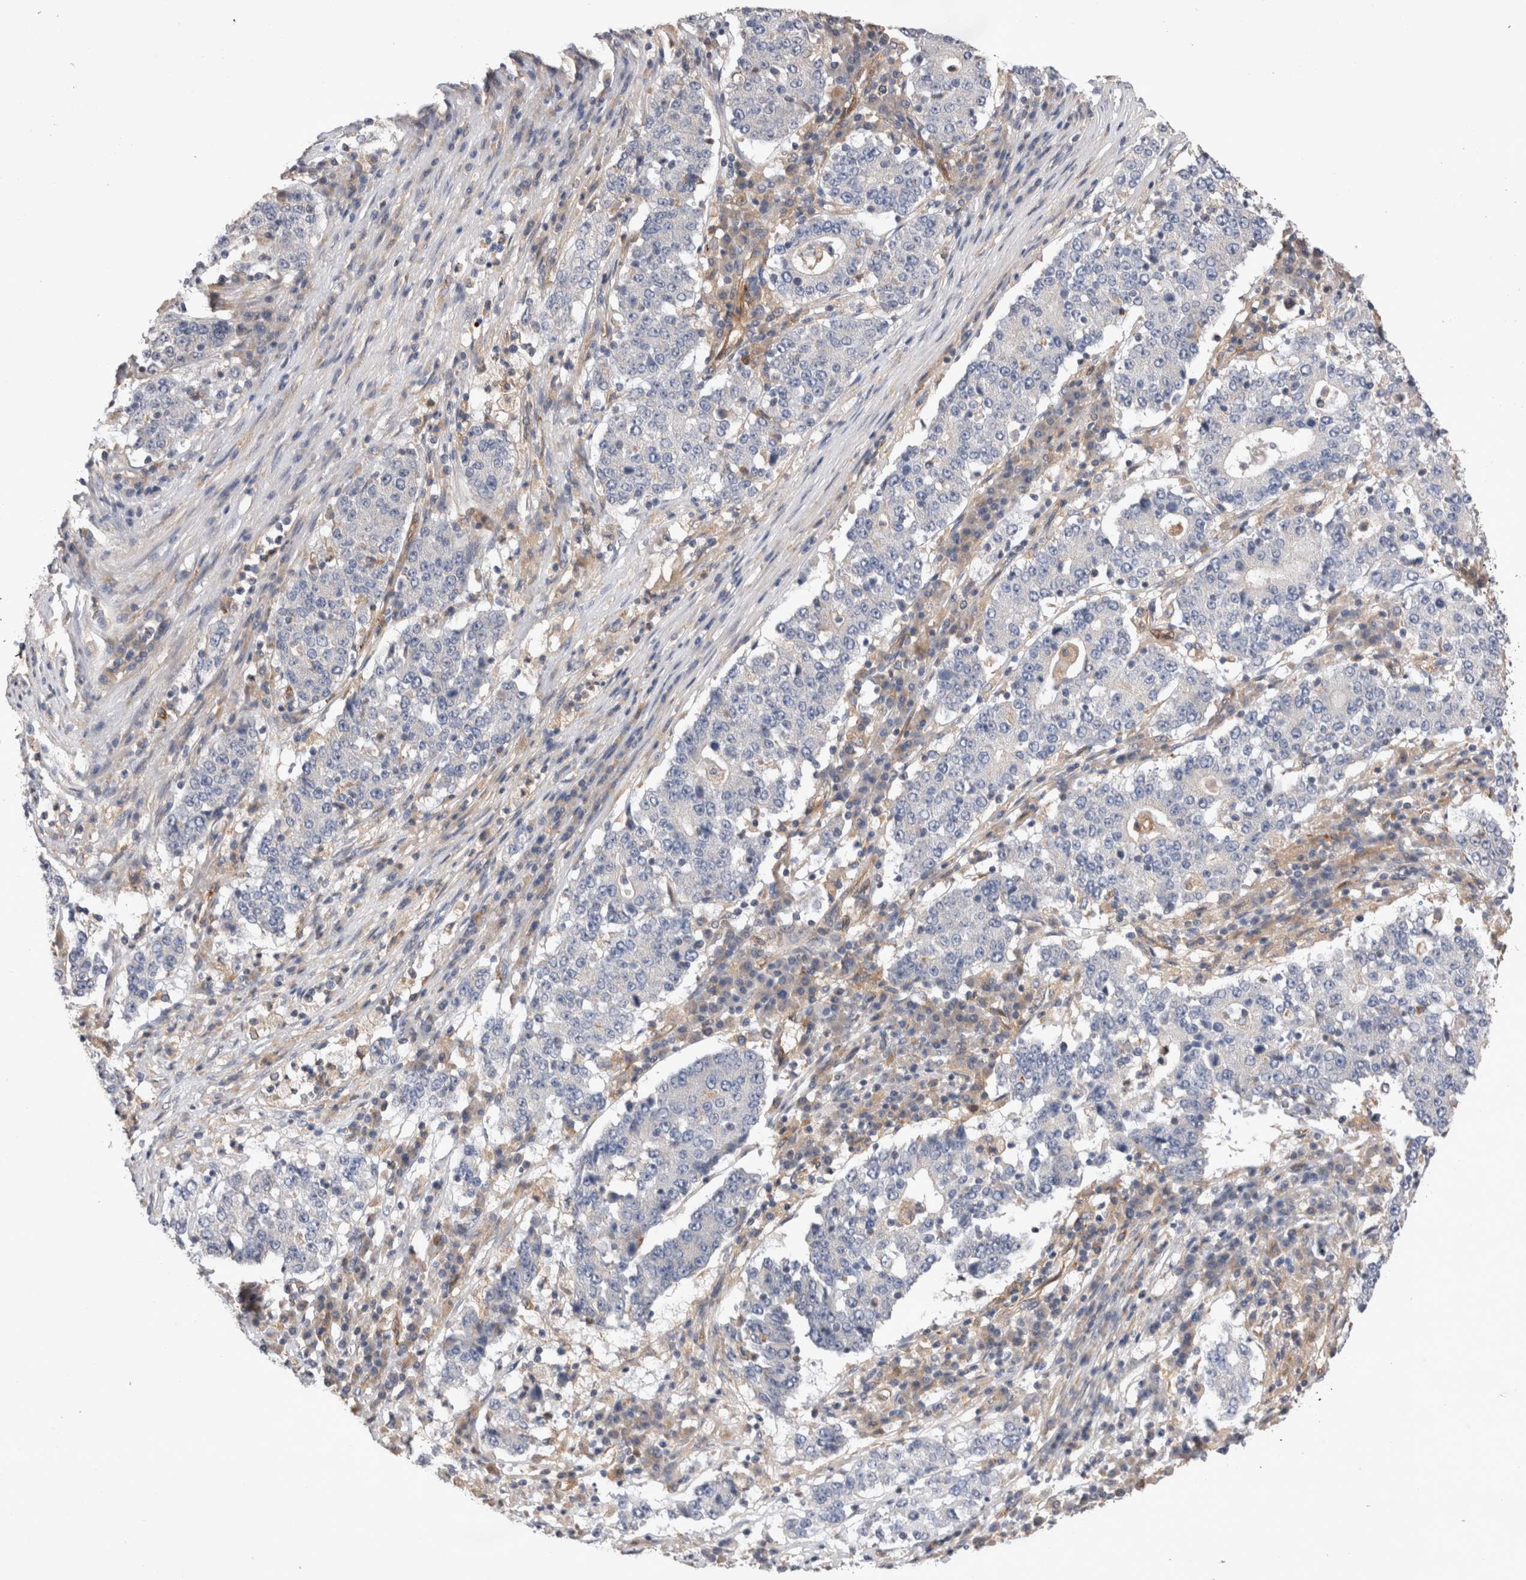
{"staining": {"intensity": "negative", "quantity": "none", "location": "none"}, "tissue": "stomach cancer", "cell_type": "Tumor cells", "image_type": "cancer", "snomed": [{"axis": "morphology", "description": "Adenocarcinoma, NOS"}, {"axis": "topography", "description": "Stomach"}], "caption": "Immunohistochemistry (IHC) image of stomach cancer (adenocarcinoma) stained for a protein (brown), which displays no expression in tumor cells.", "gene": "BNIP2", "patient": {"sex": "male", "age": 59}}